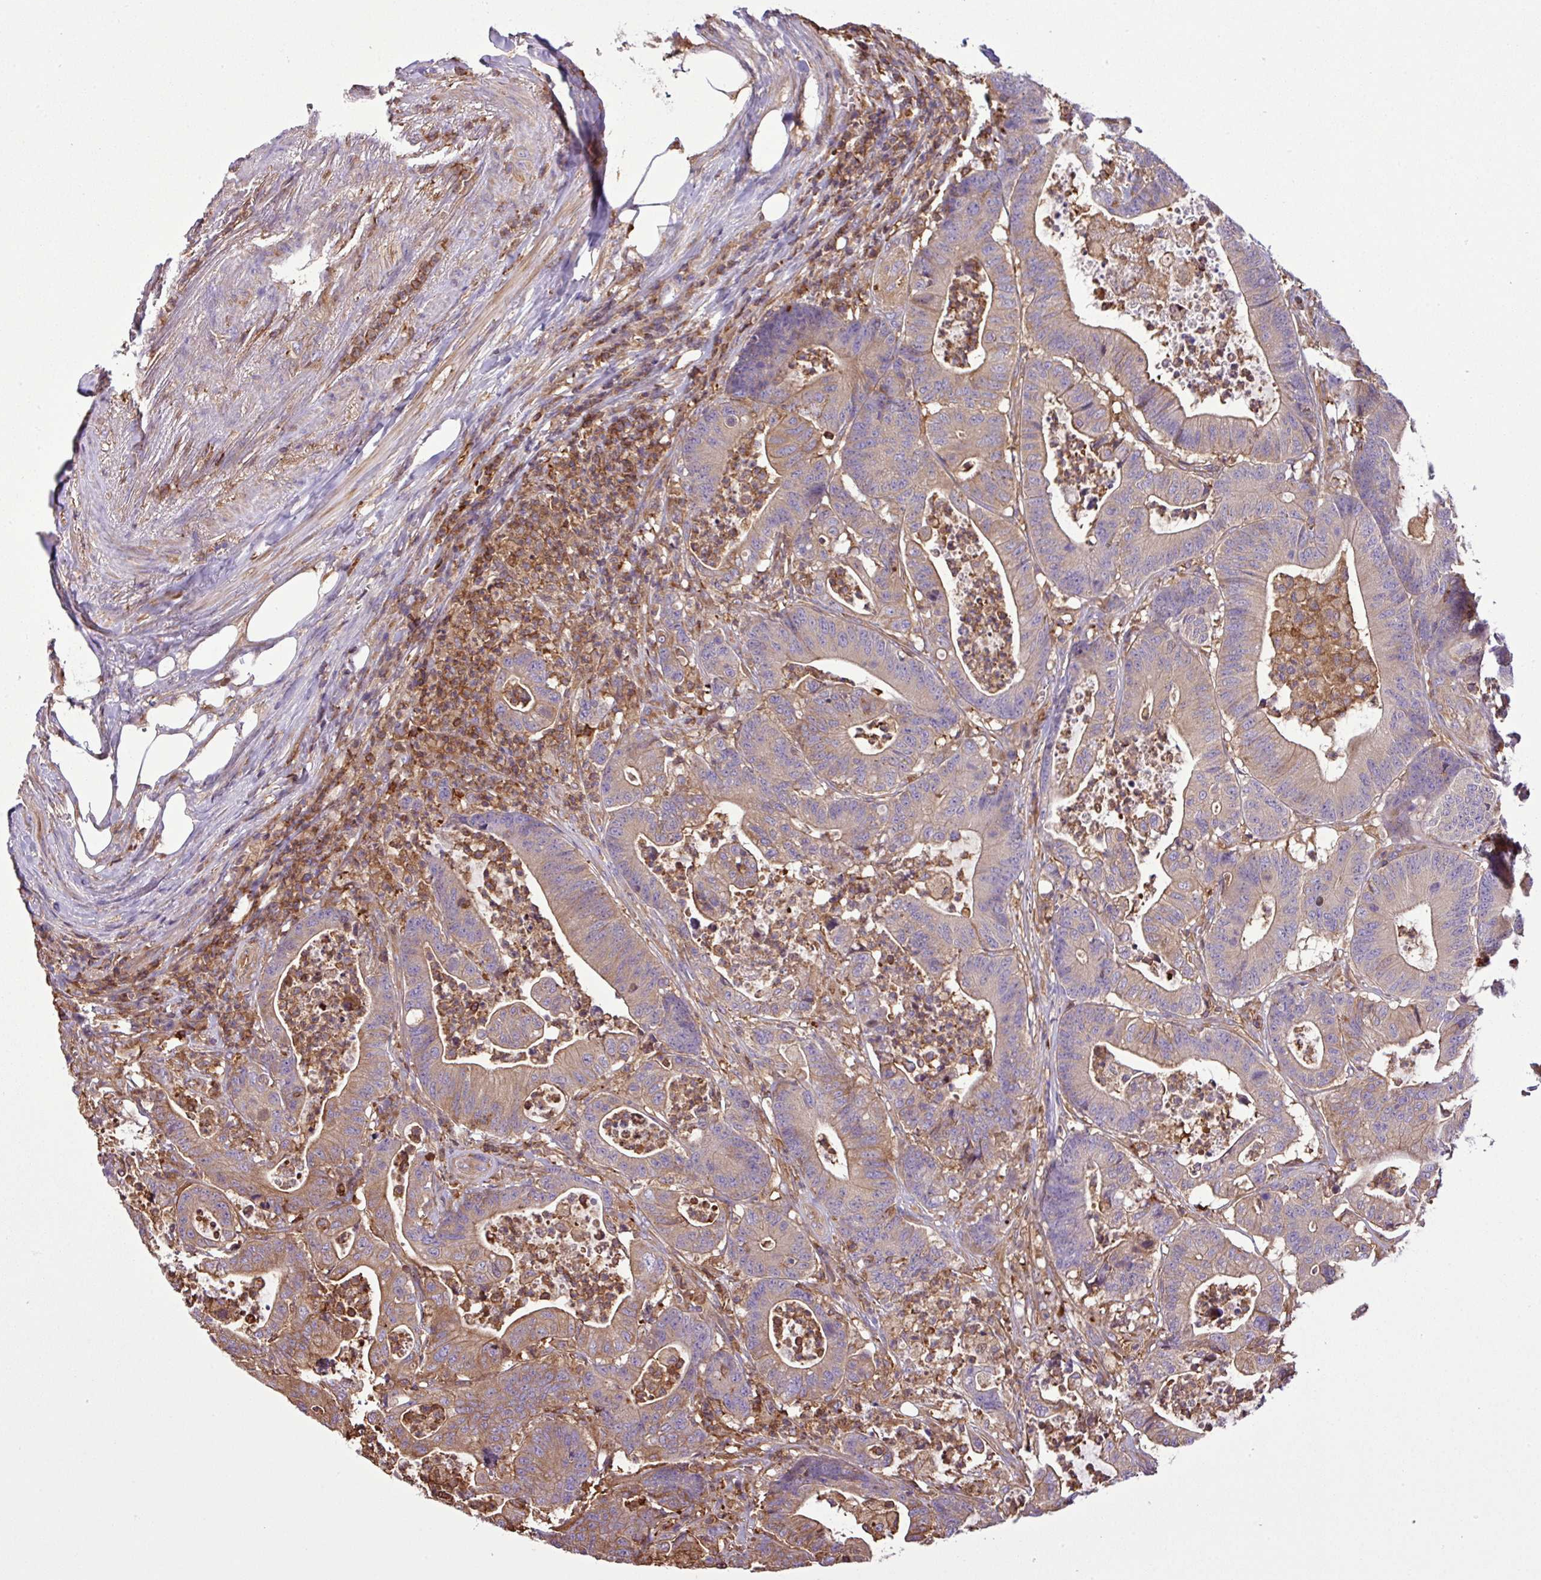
{"staining": {"intensity": "moderate", "quantity": "25%-75%", "location": "cytoplasmic/membranous"}, "tissue": "colorectal cancer", "cell_type": "Tumor cells", "image_type": "cancer", "snomed": [{"axis": "morphology", "description": "Adenocarcinoma, NOS"}, {"axis": "topography", "description": "Colon"}], "caption": "IHC image of human adenocarcinoma (colorectal) stained for a protein (brown), which exhibits medium levels of moderate cytoplasmic/membranous staining in approximately 25%-75% of tumor cells.", "gene": "PGAP6", "patient": {"sex": "female", "age": 84}}